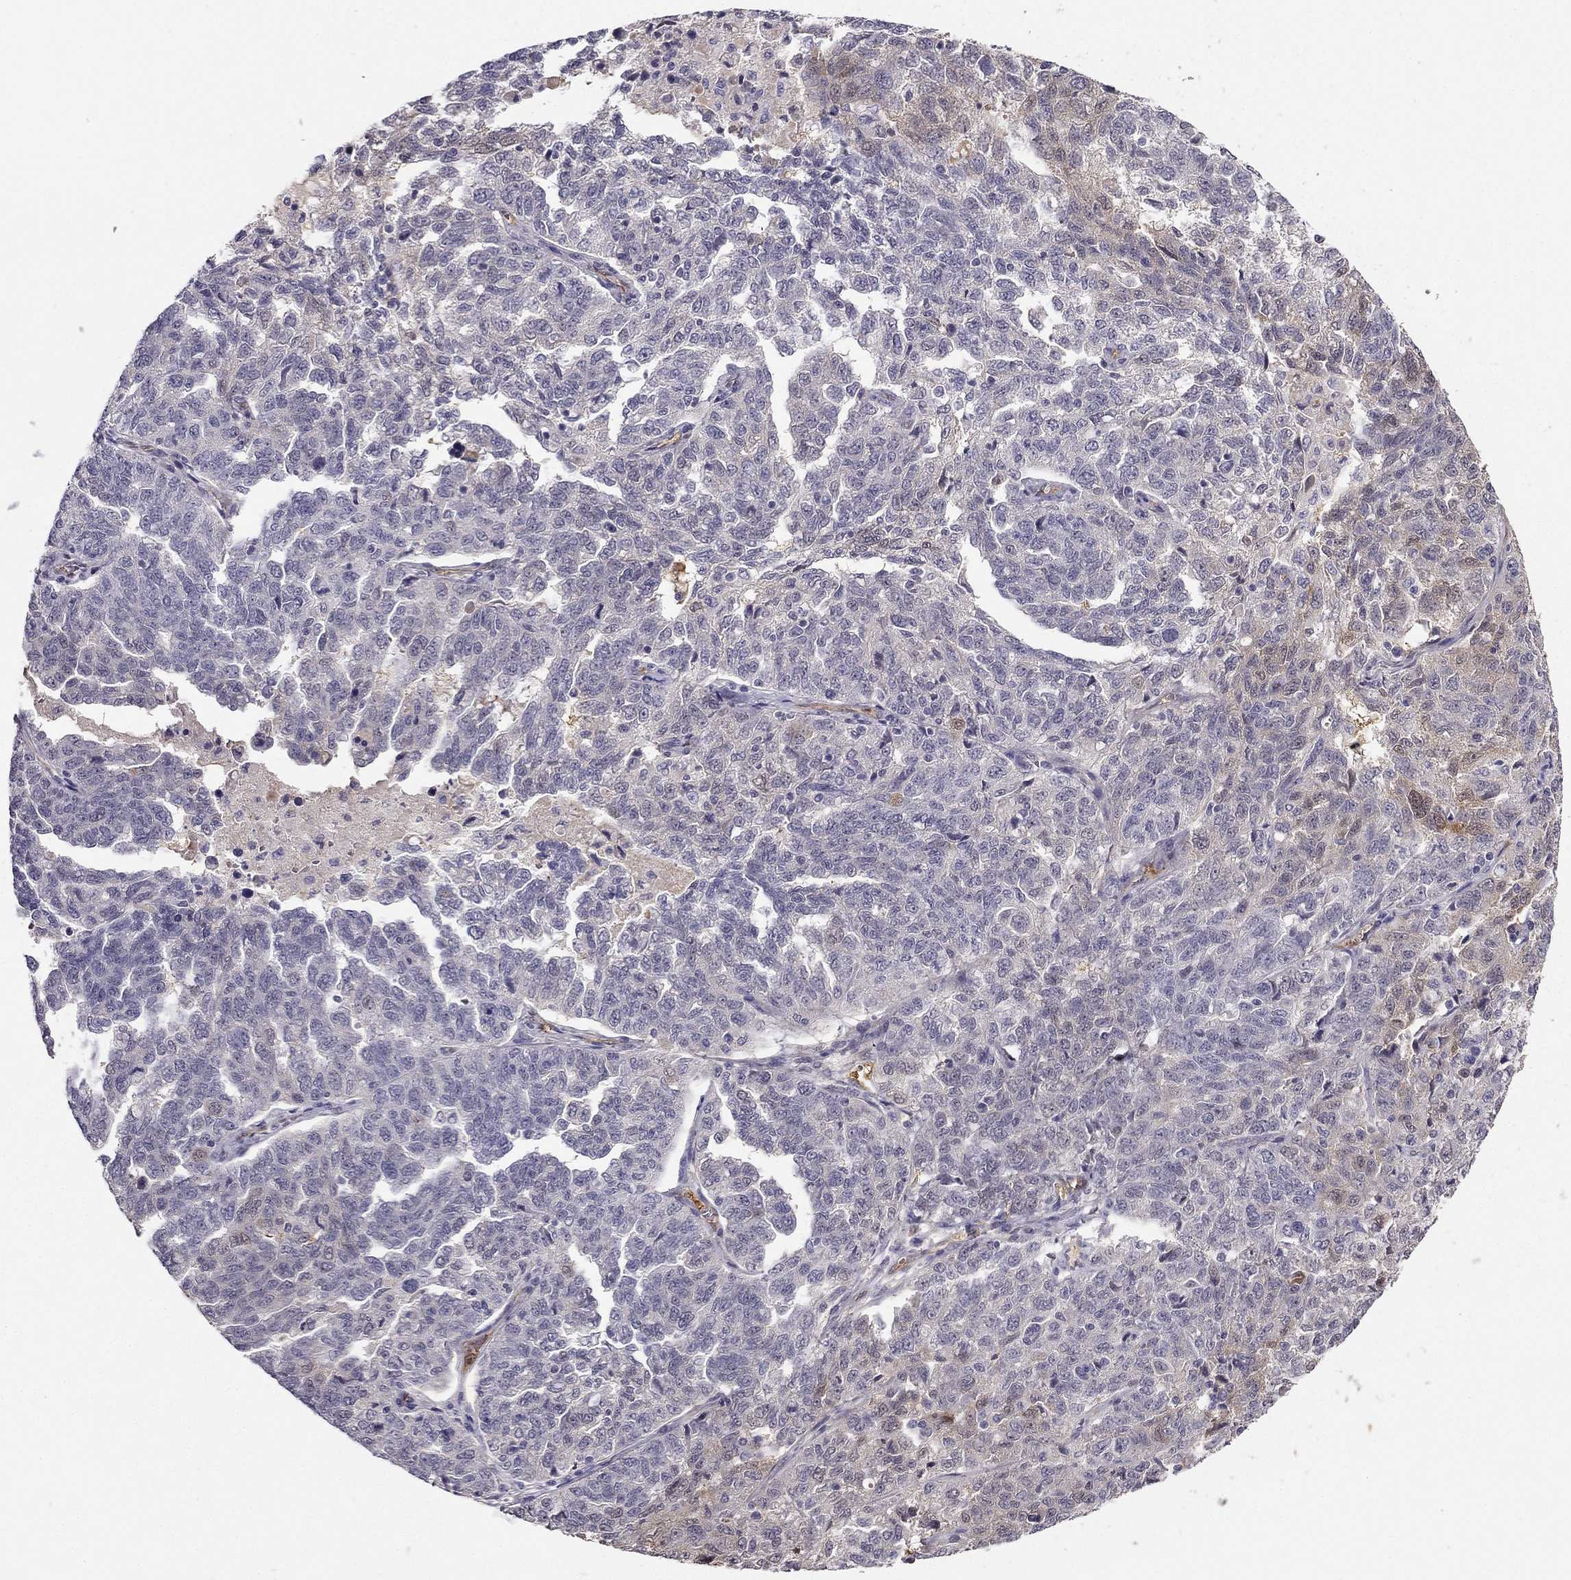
{"staining": {"intensity": "negative", "quantity": "none", "location": "none"}, "tissue": "ovarian cancer", "cell_type": "Tumor cells", "image_type": "cancer", "snomed": [{"axis": "morphology", "description": "Cystadenocarcinoma, serous, NOS"}, {"axis": "topography", "description": "Ovary"}], "caption": "A high-resolution histopathology image shows immunohistochemistry staining of ovarian serous cystadenocarcinoma, which exhibits no significant positivity in tumor cells.", "gene": "NQO1", "patient": {"sex": "female", "age": 71}}